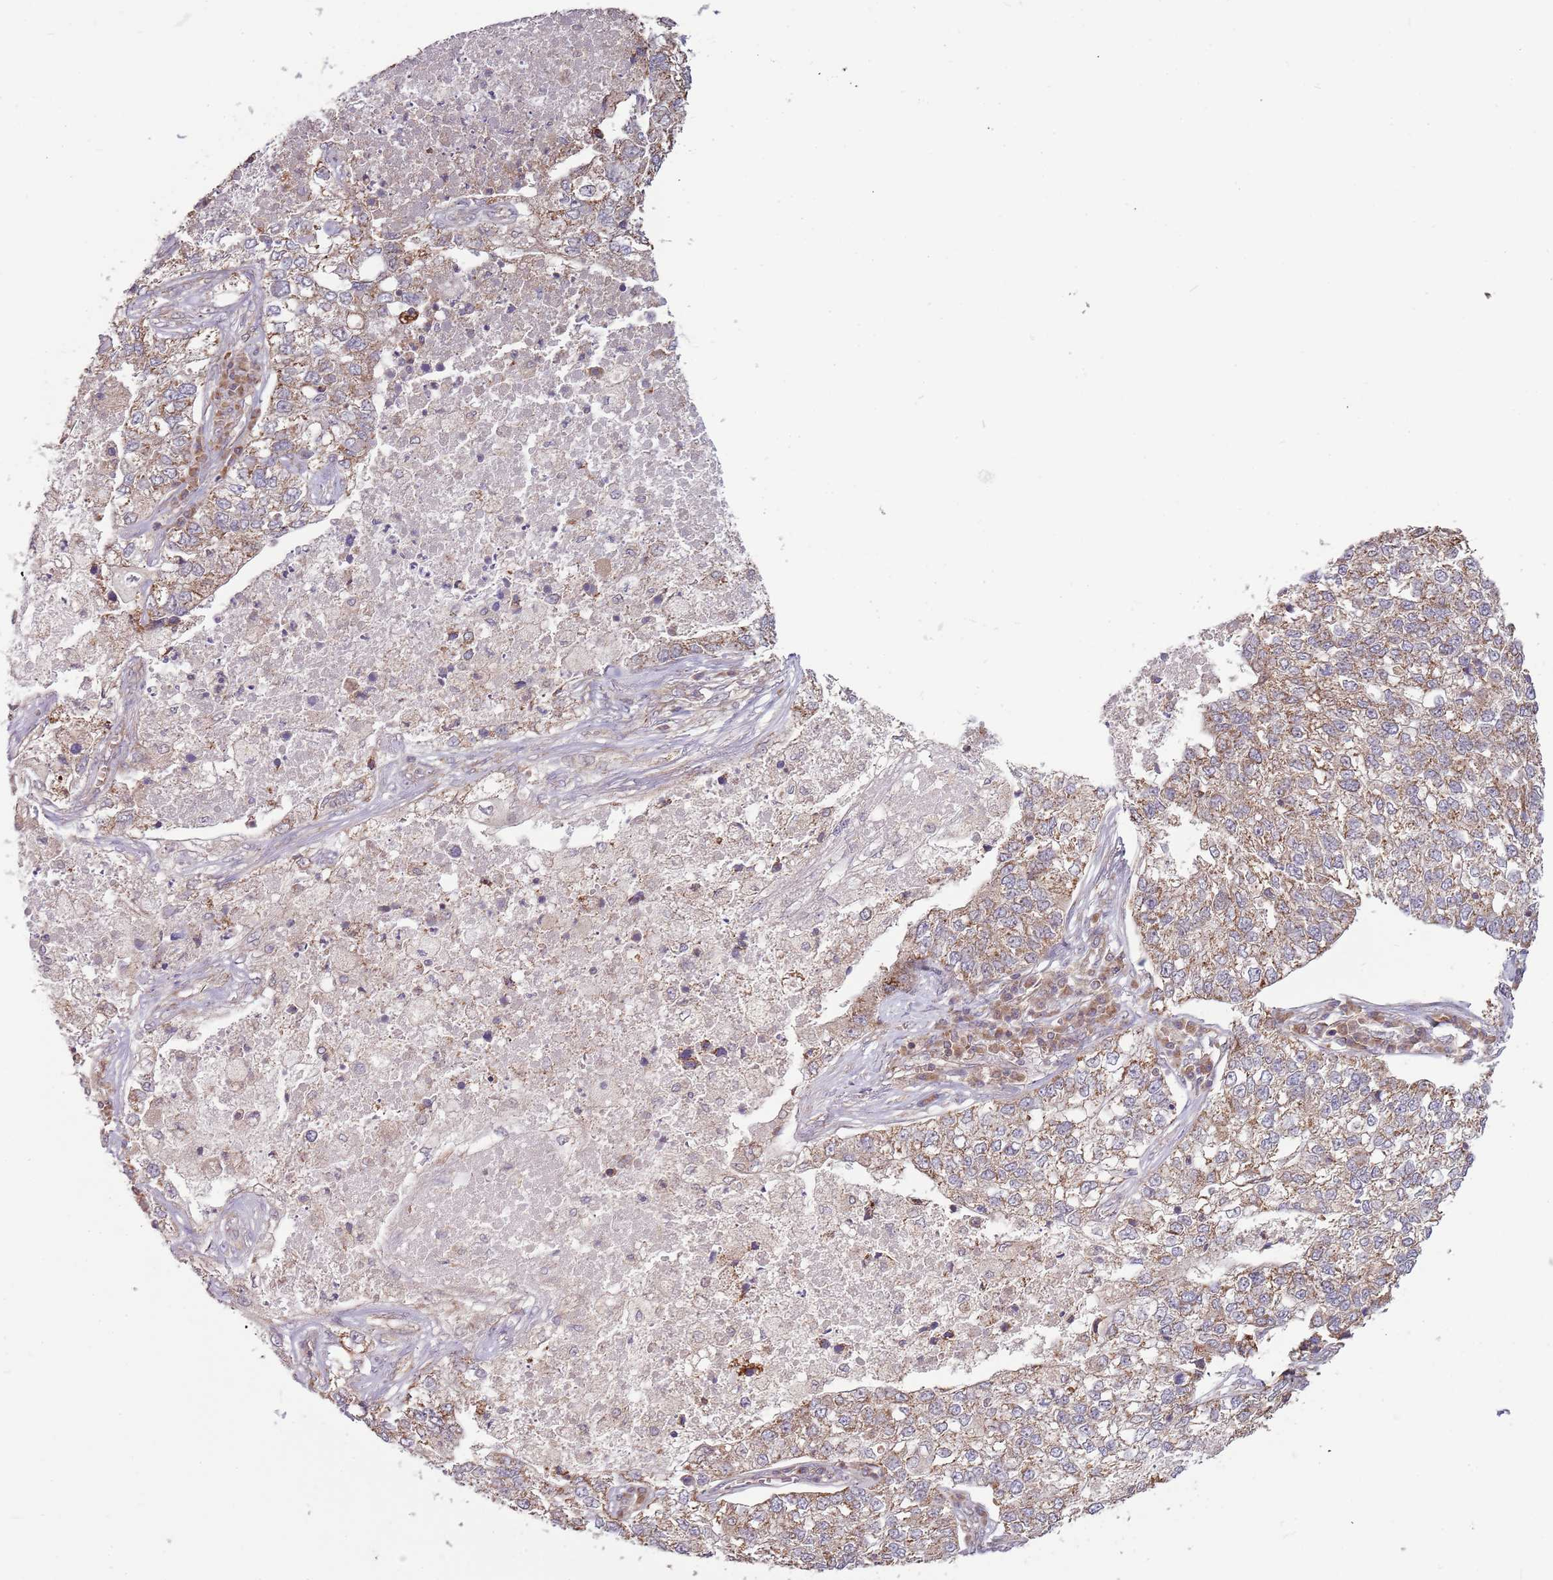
{"staining": {"intensity": "weak", "quantity": "25%-75%", "location": "cytoplasmic/membranous"}, "tissue": "lung cancer", "cell_type": "Tumor cells", "image_type": "cancer", "snomed": [{"axis": "morphology", "description": "Adenocarcinoma, NOS"}, {"axis": "topography", "description": "Lung"}], "caption": "DAB immunohistochemical staining of human lung adenocarcinoma reveals weak cytoplasmic/membranous protein positivity in approximately 25%-75% of tumor cells. (DAB IHC with brightfield microscopy, high magnification).", "gene": "RNF181", "patient": {"sex": "male", "age": 49}}